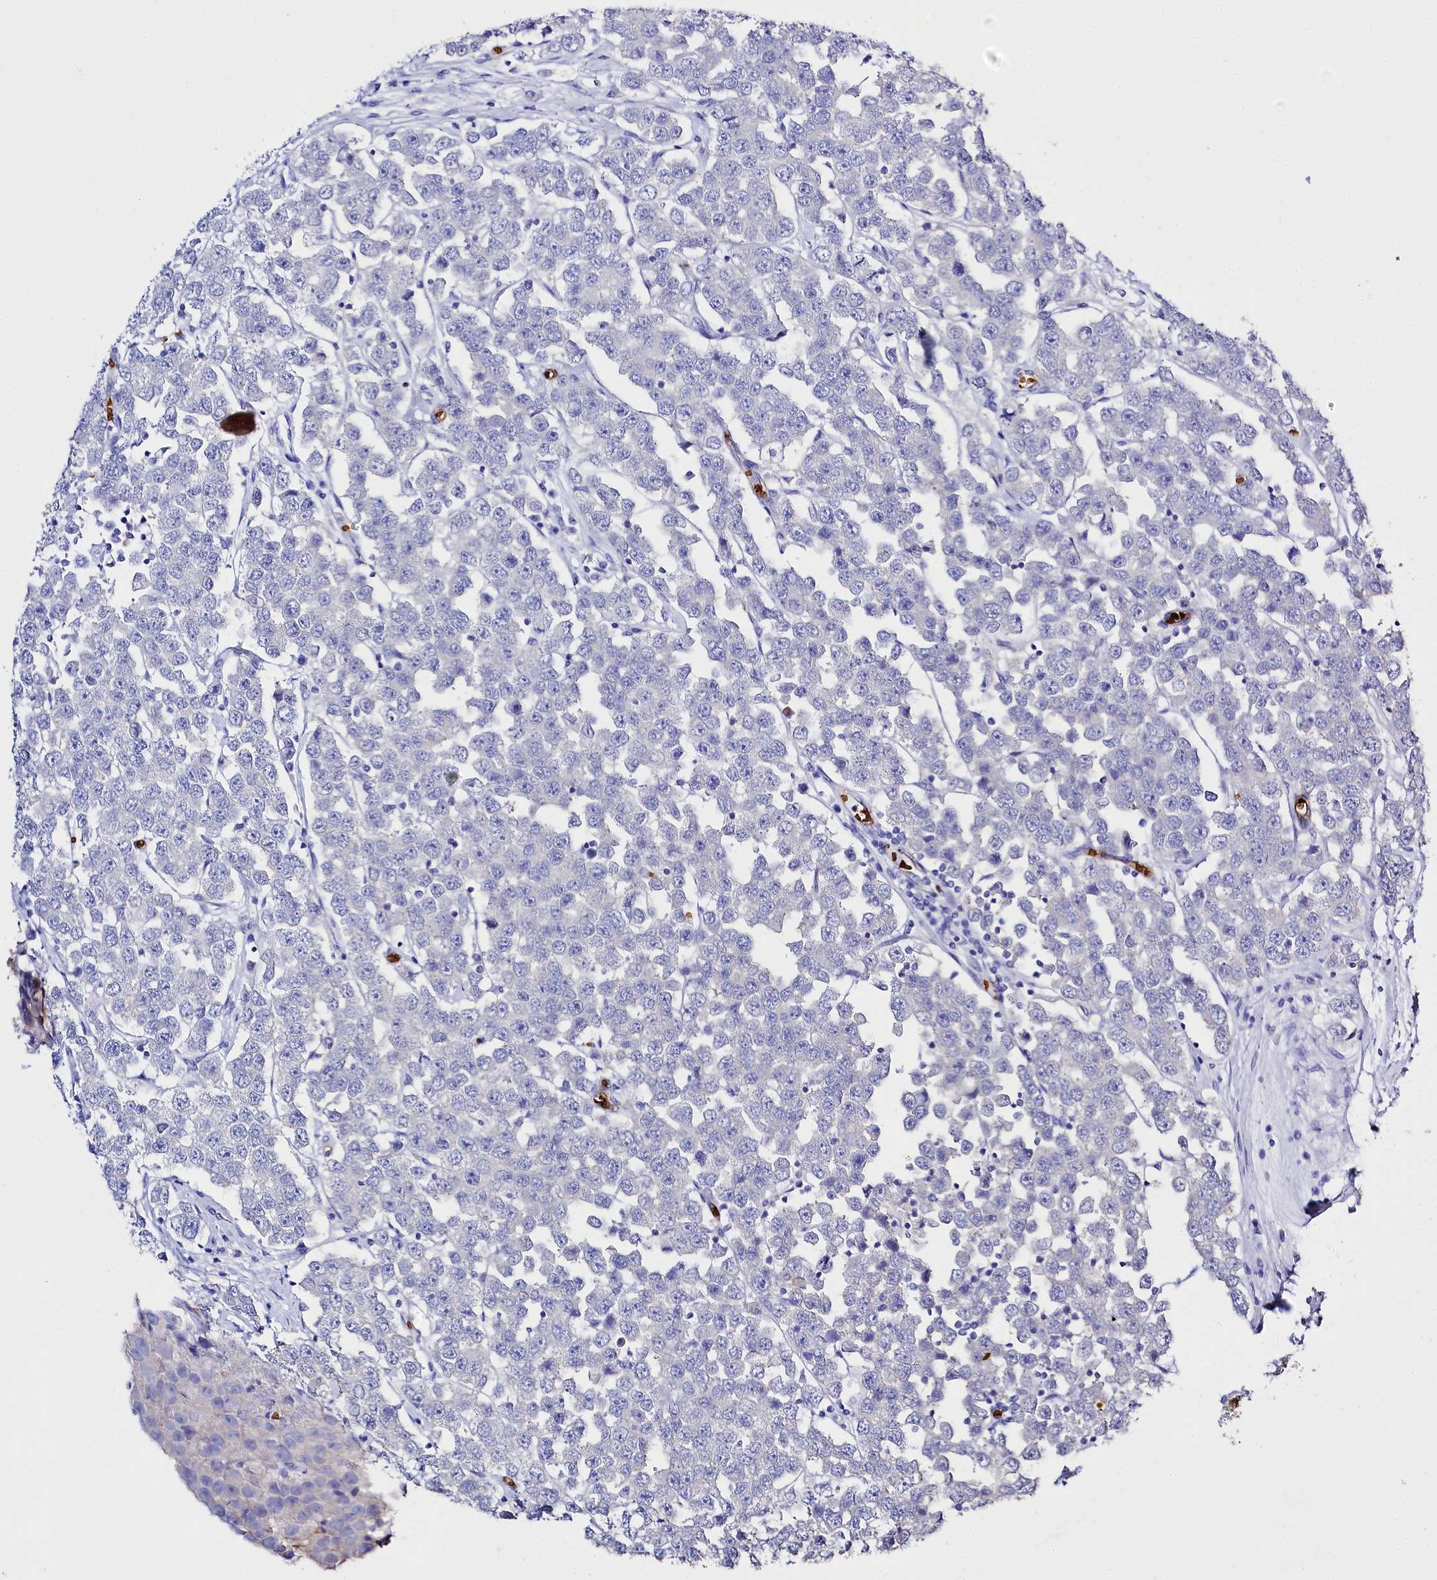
{"staining": {"intensity": "negative", "quantity": "none", "location": "none"}, "tissue": "testis cancer", "cell_type": "Tumor cells", "image_type": "cancer", "snomed": [{"axis": "morphology", "description": "Seminoma, NOS"}, {"axis": "topography", "description": "Testis"}], "caption": "Human testis seminoma stained for a protein using immunohistochemistry (IHC) reveals no positivity in tumor cells.", "gene": "RPUSD3", "patient": {"sex": "male", "age": 28}}